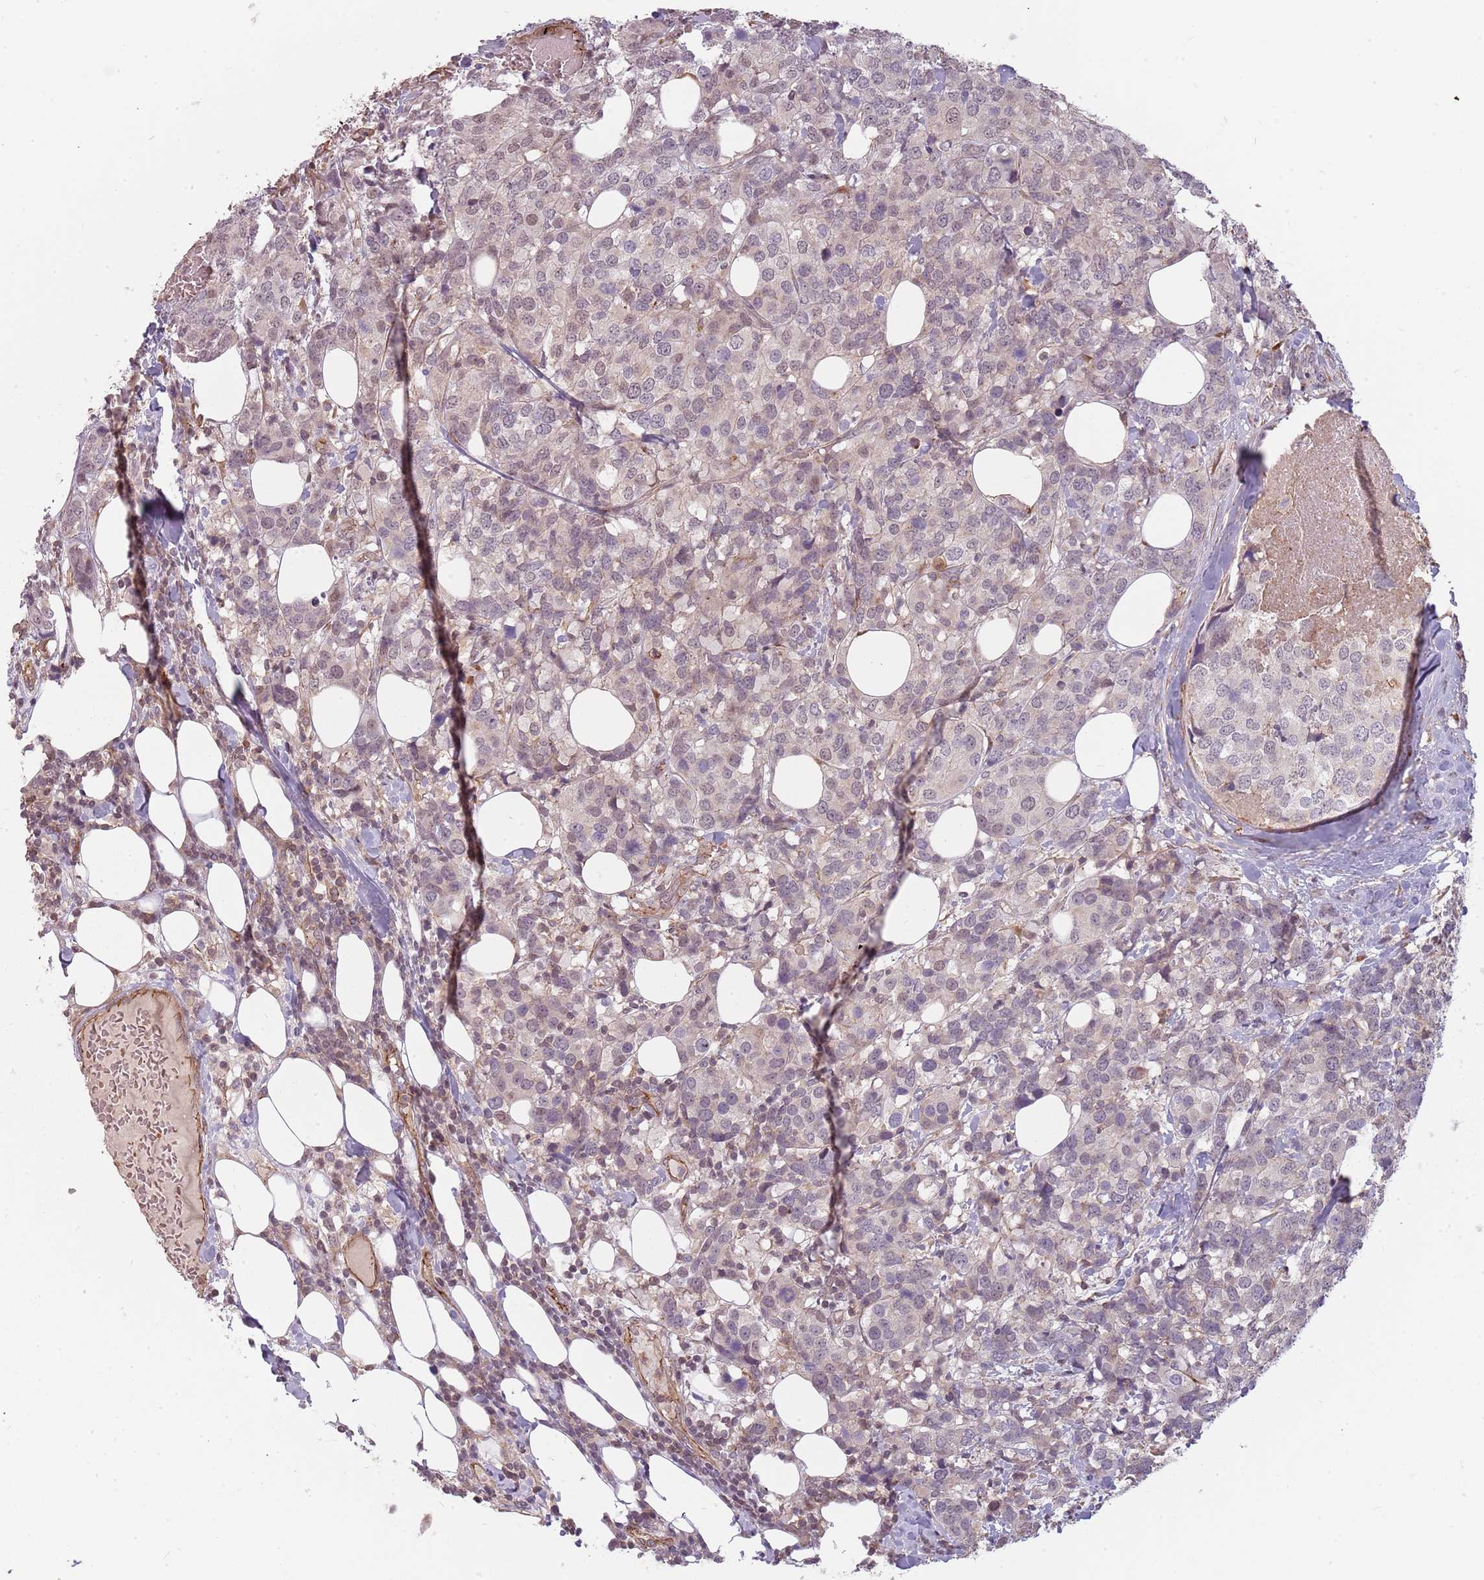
{"staining": {"intensity": "negative", "quantity": "none", "location": "none"}, "tissue": "breast cancer", "cell_type": "Tumor cells", "image_type": "cancer", "snomed": [{"axis": "morphology", "description": "Lobular carcinoma"}, {"axis": "topography", "description": "Breast"}], "caption": "A high-resolution histopathology image shows immunohistochemistry (IHC) staining of breast cancer, which demonstrates no significant positivity in tumor cells. Brightfield microscopy of immunohistochemistry (IHC) stained with DAB (3,3'-diaminobenzidine) (brown) and hematoxylin (blue), captured at high magnification.", "gene": "PPP1R14C", "patient": {"sex": "female", "age": 59}}